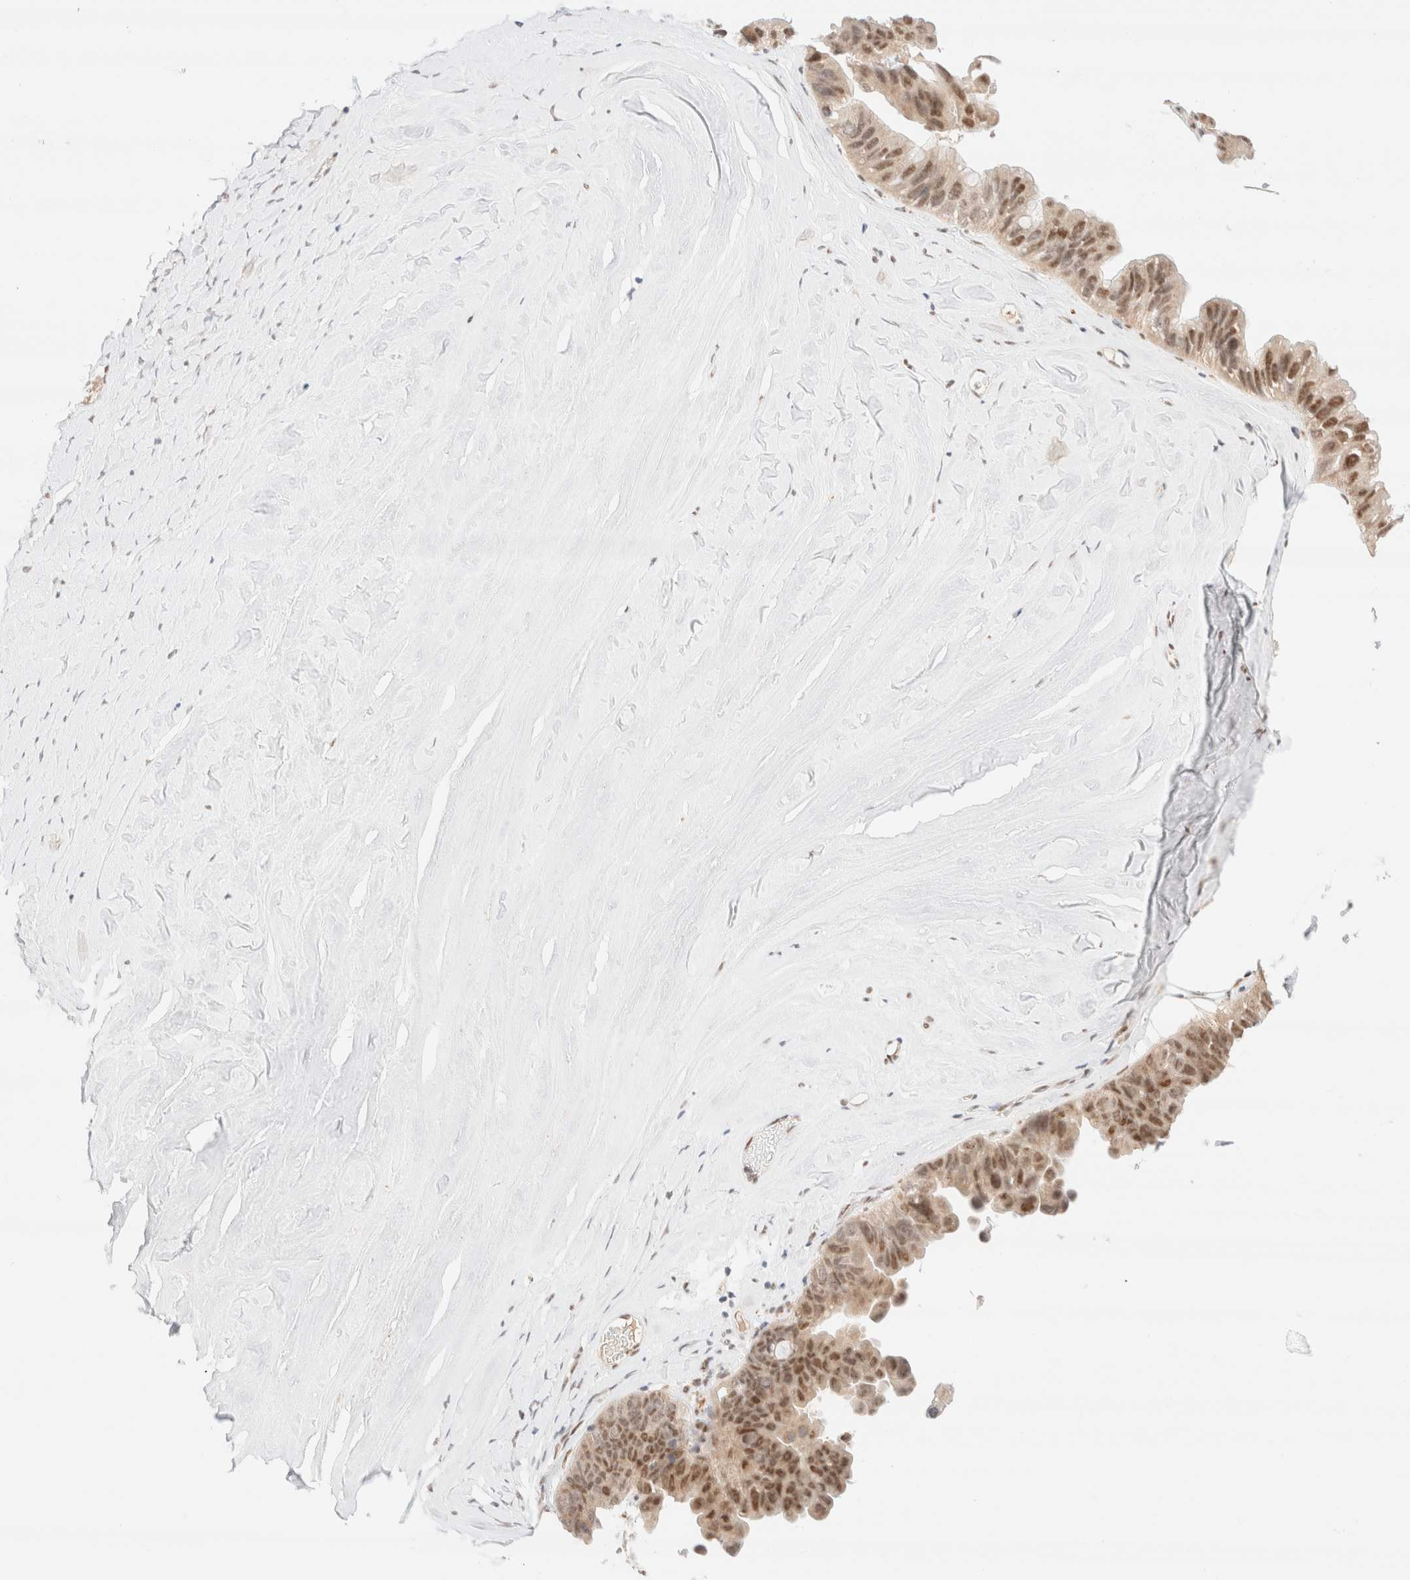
{"staining": {"intensity": "moderate", "quantity": ">75%", "location": "nuclear"}, "tissue": "ovarian cancer", "cell_type": "Tumor cells", "image_type": "cancer", "snomed": [{"axis": "morphology", "description": "Cystadenocarcinoma, mucinous, NOS"}, {"axis": "topography", "description": "Ovary"}], "caption": "About >75% of tumor cells in ovarian cancer demonstrate moderate nuclear protein positivity as visualized by brown immunohistochemical staining.", "gene": "CIC", "patient": {"sex": "female", "age": 61}}